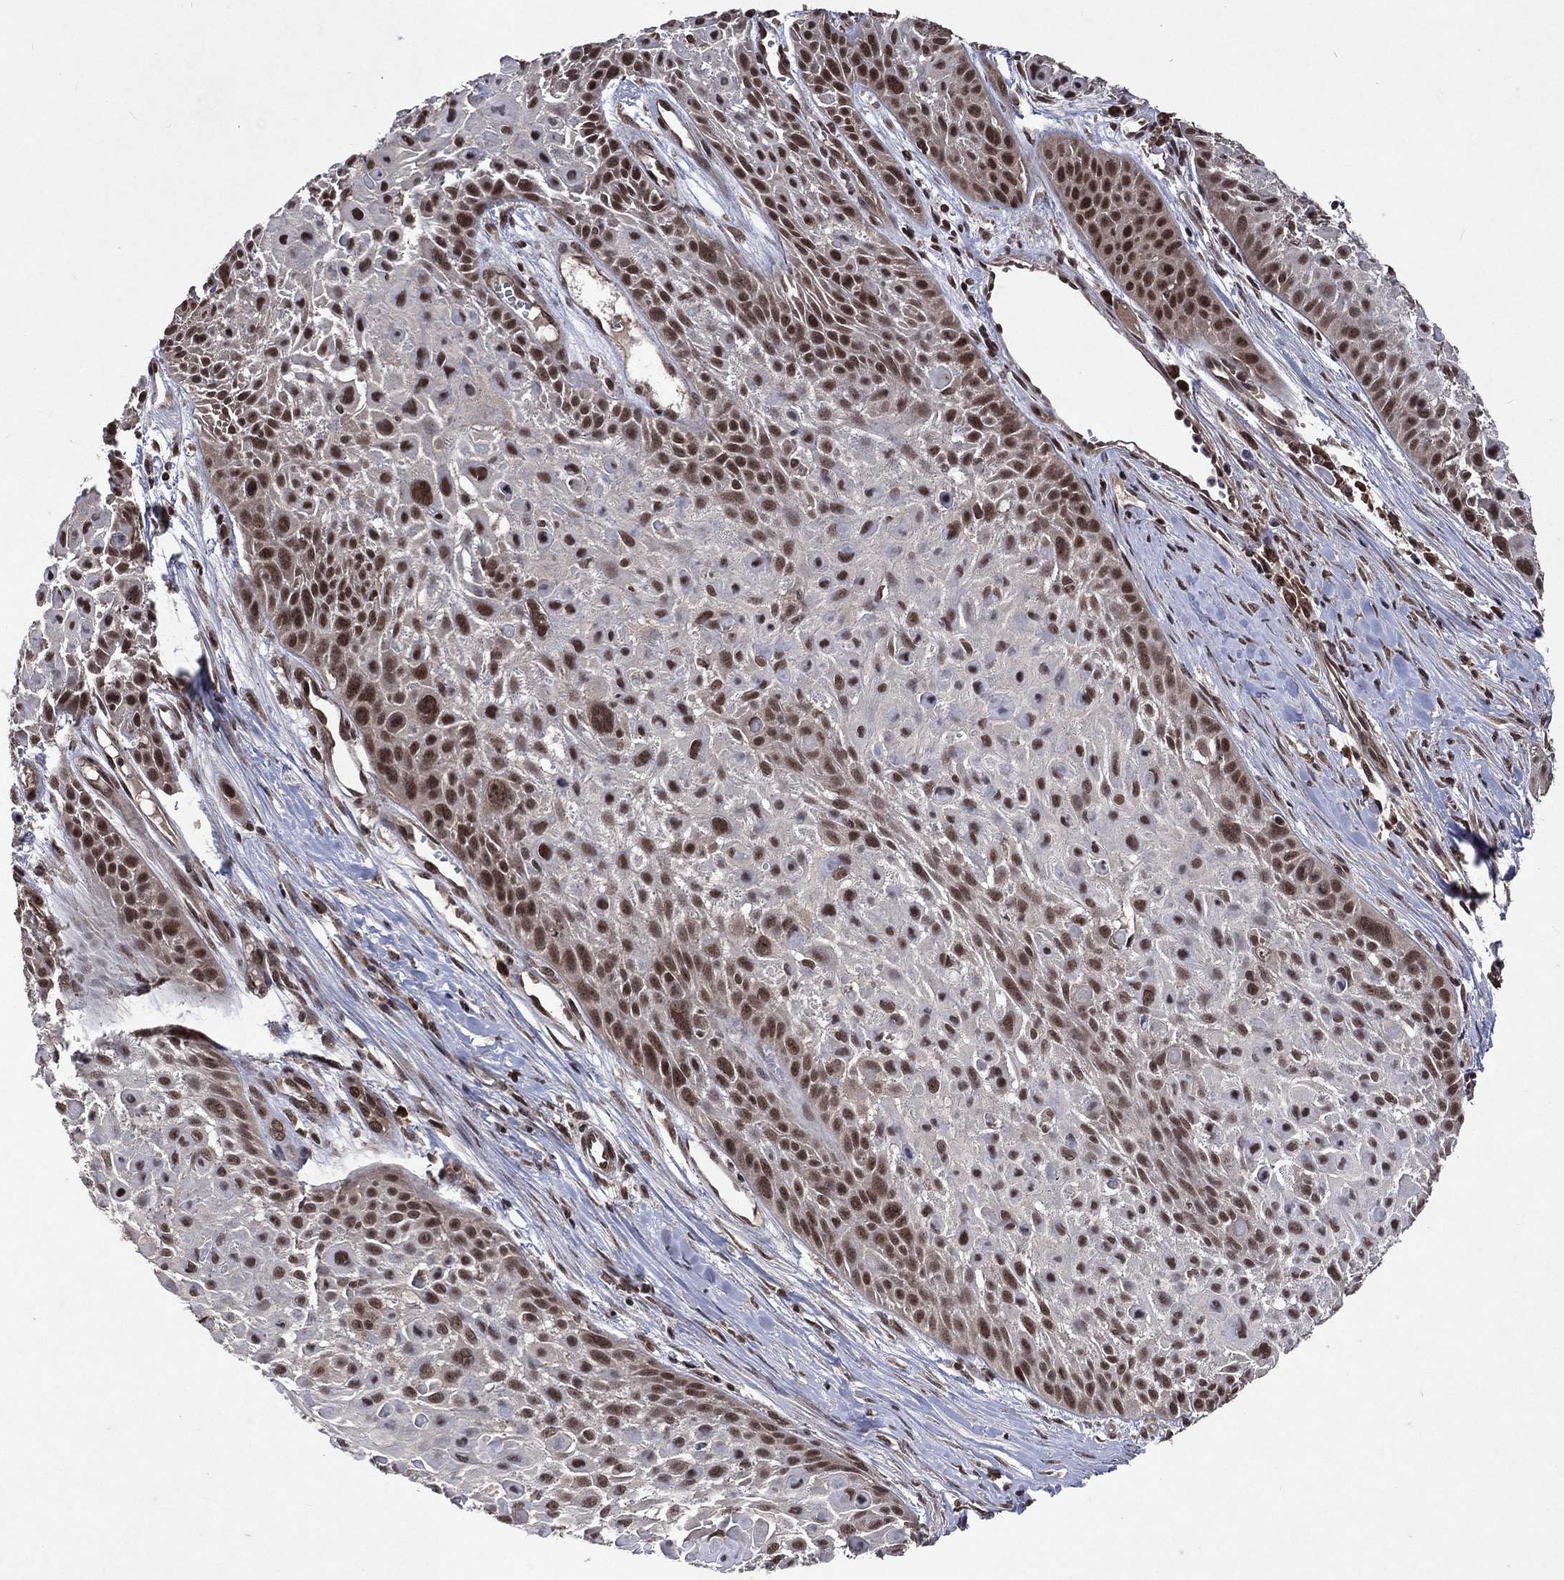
{"staining": {"intensity": "strong", "quantity": "25%-75%", "location": "nuclear"}, "tissue": "skin cancer", "cell_type": "Tumor cells", "image_type": "cancer", "snomed": [{"axis": "morphology", "description": "Squamous cell carcinoma, NOS"}, {"axis": "topography", "description": "Skin"}, {"axis": "topography", "description": "Anal"}], "caption": "Squamous cell carcinoma (skin) stained with a brown dye demonstrates strong nuclear positive staining in approximately 25%-75% of tumor cells.", "gene": "DMAP1", "patient": {"sex": "female", "age": 75}}